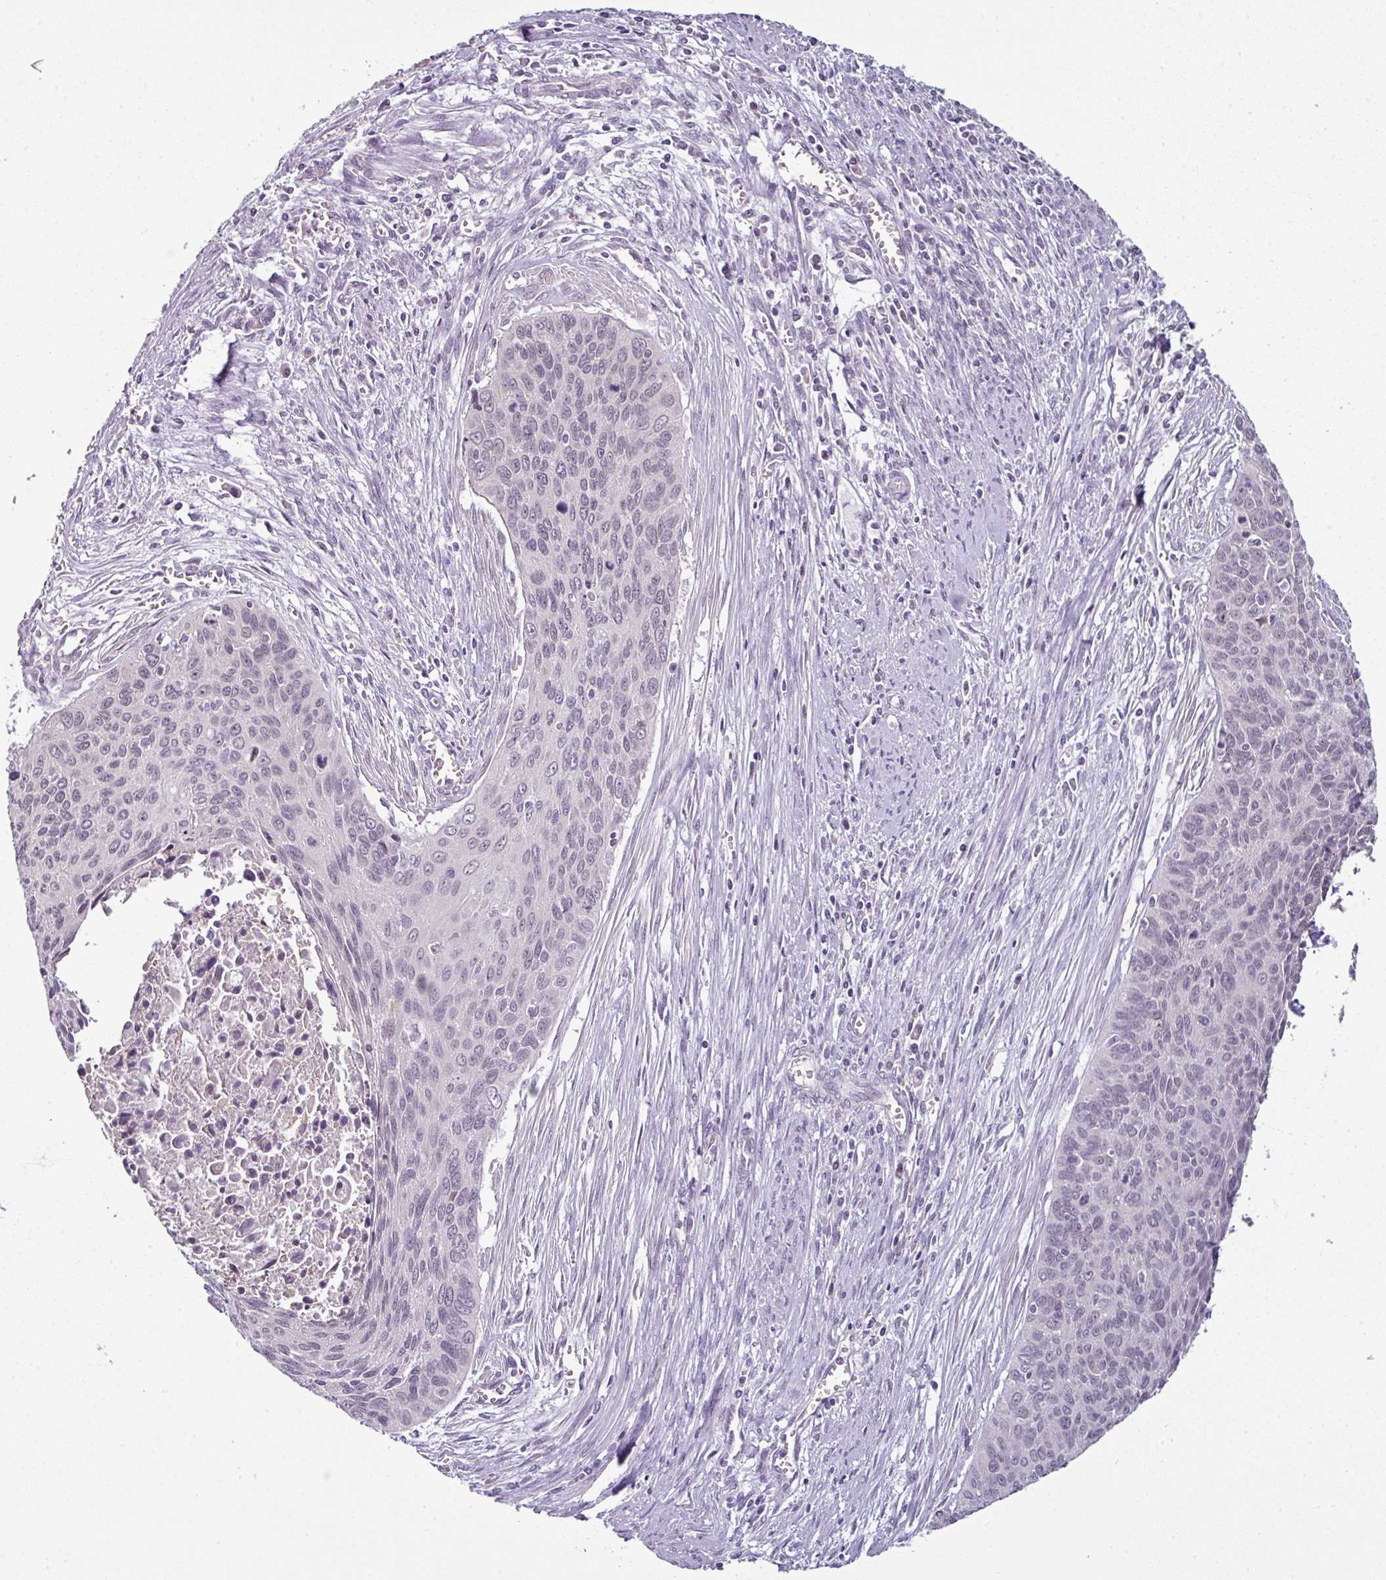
{"staining": {"intensity": "negative", "quantity": "none", "location": "none"}, "tissue": "cervical cancer", "cell_type": "Tumor cells", "image_type": "cancer", "snomed": [{"axis": "morphology", "description": "Squamous cell carcinoma, NOS"}, {"axis": "topography", "description": "Cervix"}], "caption": "Cervical squamous cell carcinoma was stained to show a protein in brown. There is no significant staining in tumor cells.", "gene": "OR52D1", "patient": {"sex": "female", "age": 55}}